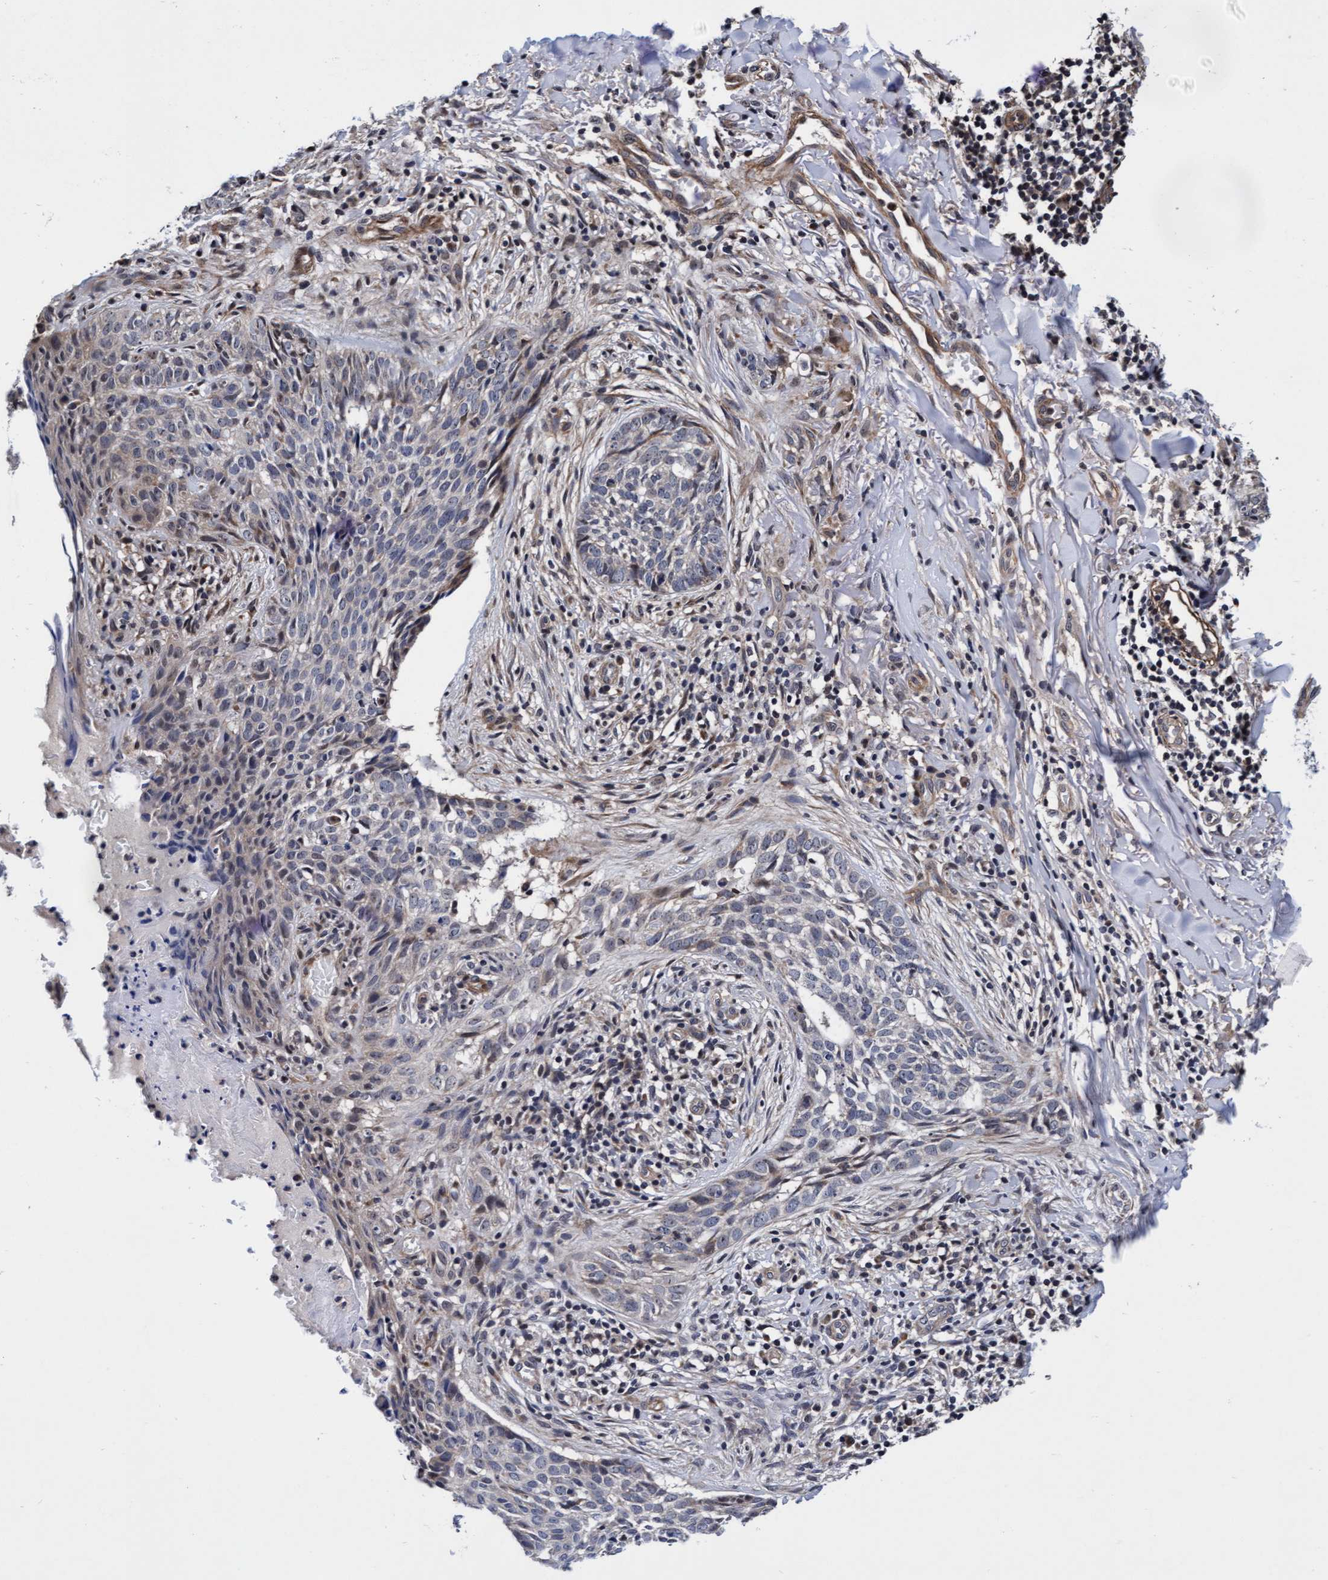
{"staining": {"intensity": "weak", "quantity": "<25%", "location": "cytoplasmic/membranous"}, "tissue": "skin cancer", "cell_type": "Tumor cells", "image_type": "cancer", "snomed": [{"axis": "morphology", "description": "Normal tissue, NOS"}, {"axis": "morphology", "description": "Basal cell carcinoma"}, {"axis": "topography", "description": "Skin"}], "caption": "Immunohistochemistry of human skin basal cell carcinoma exhibits no expression in tumor cells.", "gene": "EFCAB13", "patient": {"sex": "male", "age": 67}}